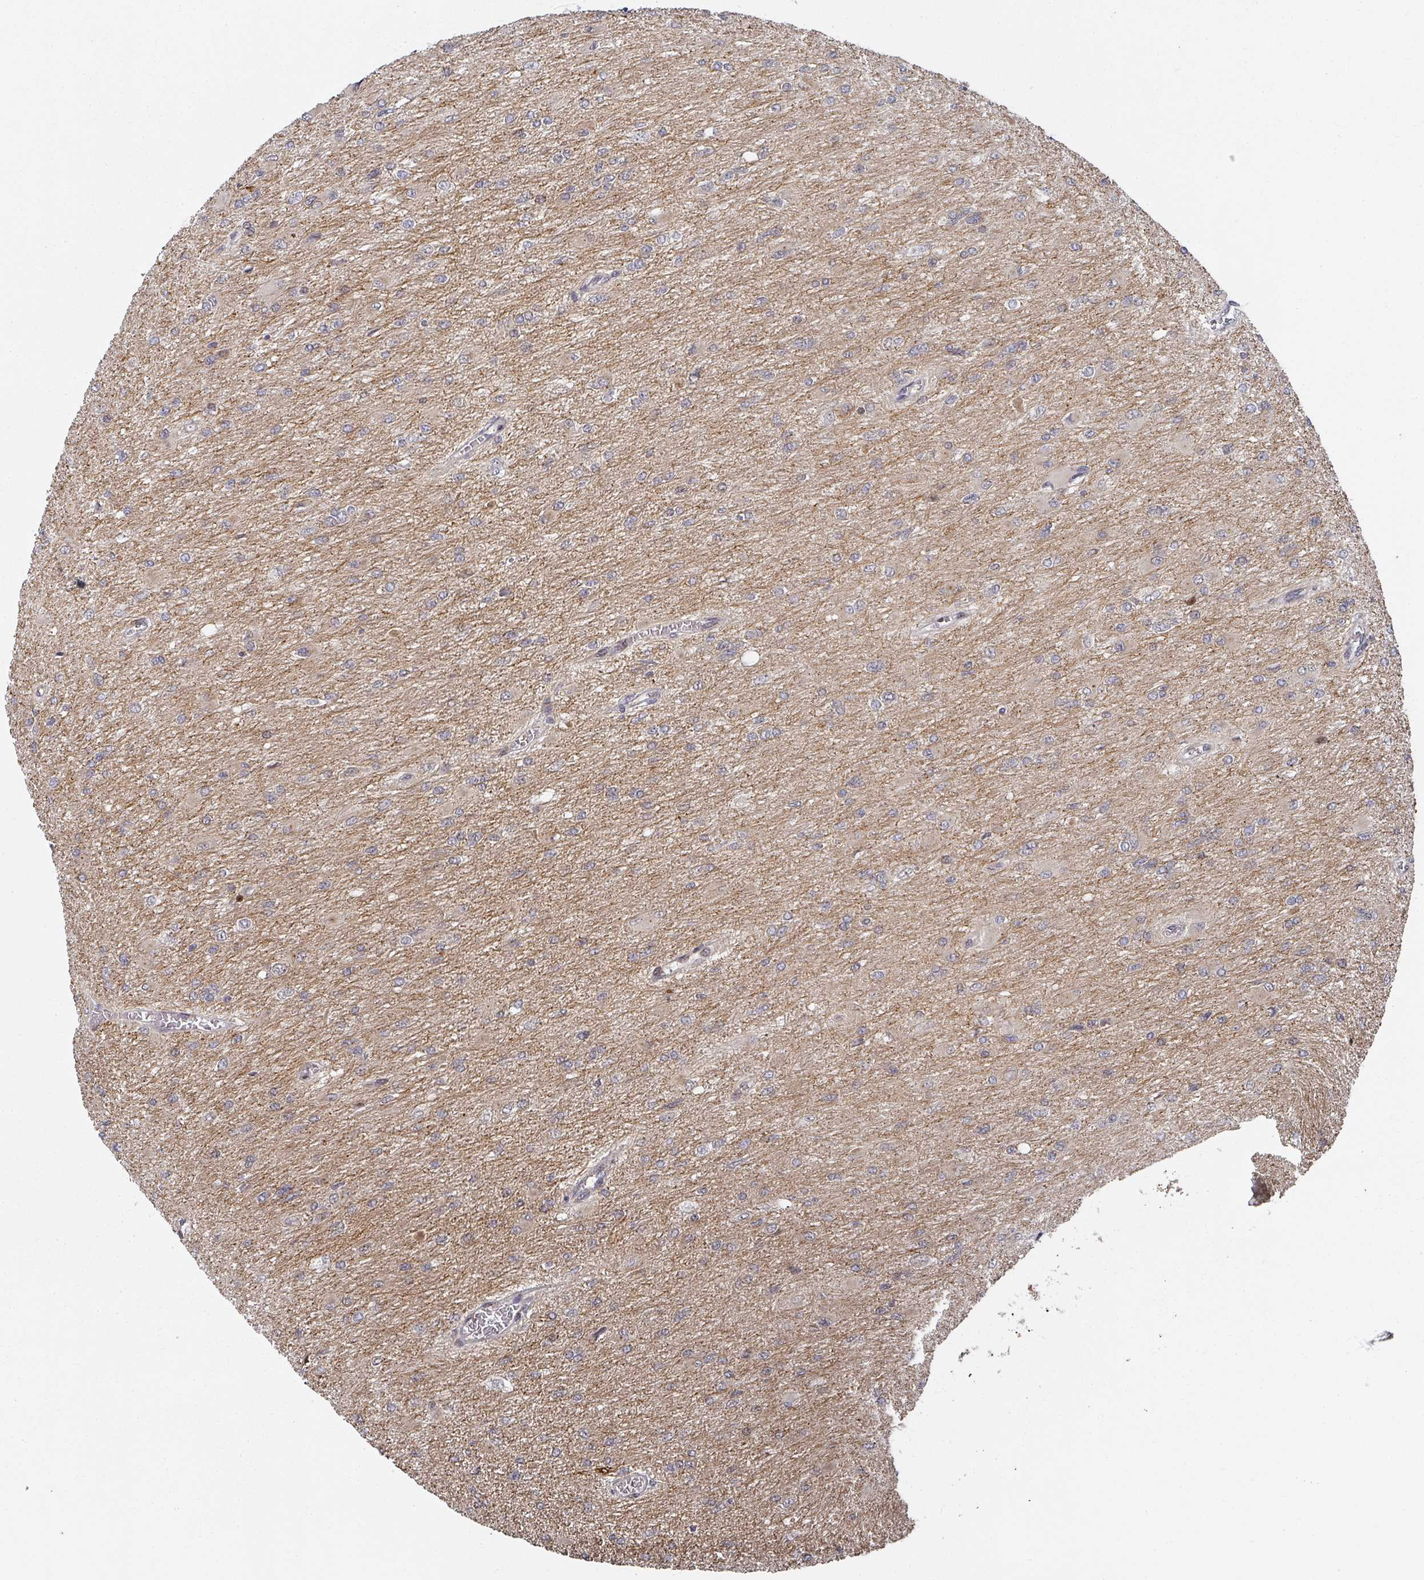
{"staining": {"intensity": "negative", "quantity": "none", "location": "none"}, "tissue": "glioma", "cell_type": "Tumor cells", "image_type": "cancer", "snomed": [{"axis": "morphology", "description": "Glioma, malignant, High grade"}, {"axis": "topography", "description": "Cerebral cortex"}], "caption": "IHC of human malignant glioma (high-grade) reveals no positivity in tumor cells.", "gene": "KIF1C", "patient": {"sex": "female", "age": 36}}